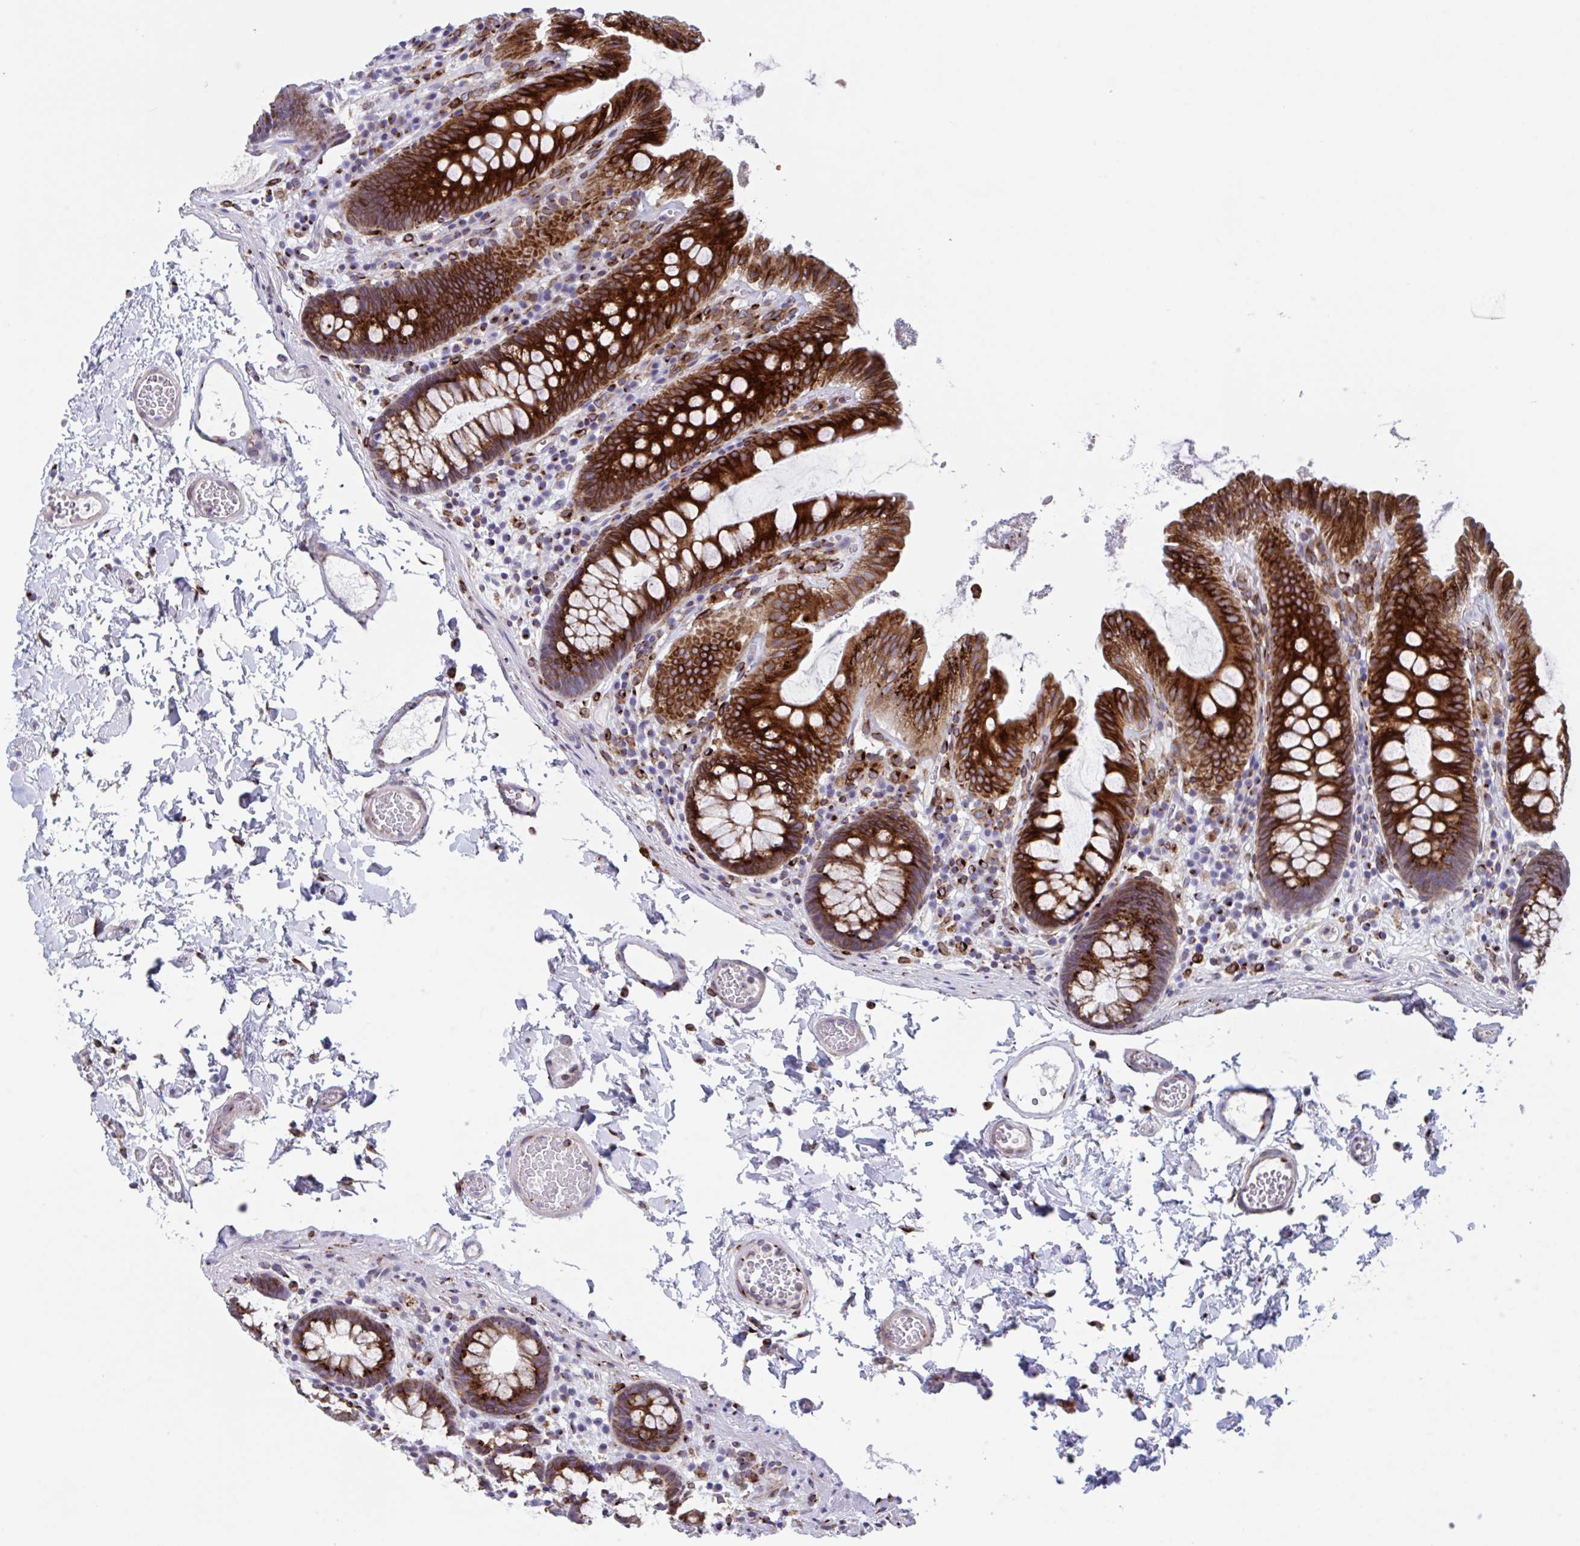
{"staining": {"intensity": "strong", "quantity": "<25%", "location": "cytoplasmic/membranous"}, "tissue": "colon", "cell_type": "Endothelial cells", "image_type": "normal", "snomed": [{"axis": "morphology", "description": "Normal tissue, NOS"}, {"axis": "topography", "description": "Colon"}, {"axis": "topography", "description": "Peripheral nerve tissue"}], "caption": "Colon was stained to show a protein in brown. There is medium levels of strong cytoplasmic/membranous positivity in approximately <25% of endothelial cells. The staining was performed using DAB (3,3'-diaminobenzidine) to visualize the protein expression in brown, while the nuclei were stained in blue with hematoxylin (Magnification: 20x).", "gene": "RFK", "patient": {"sex": "male", "age": 84}}